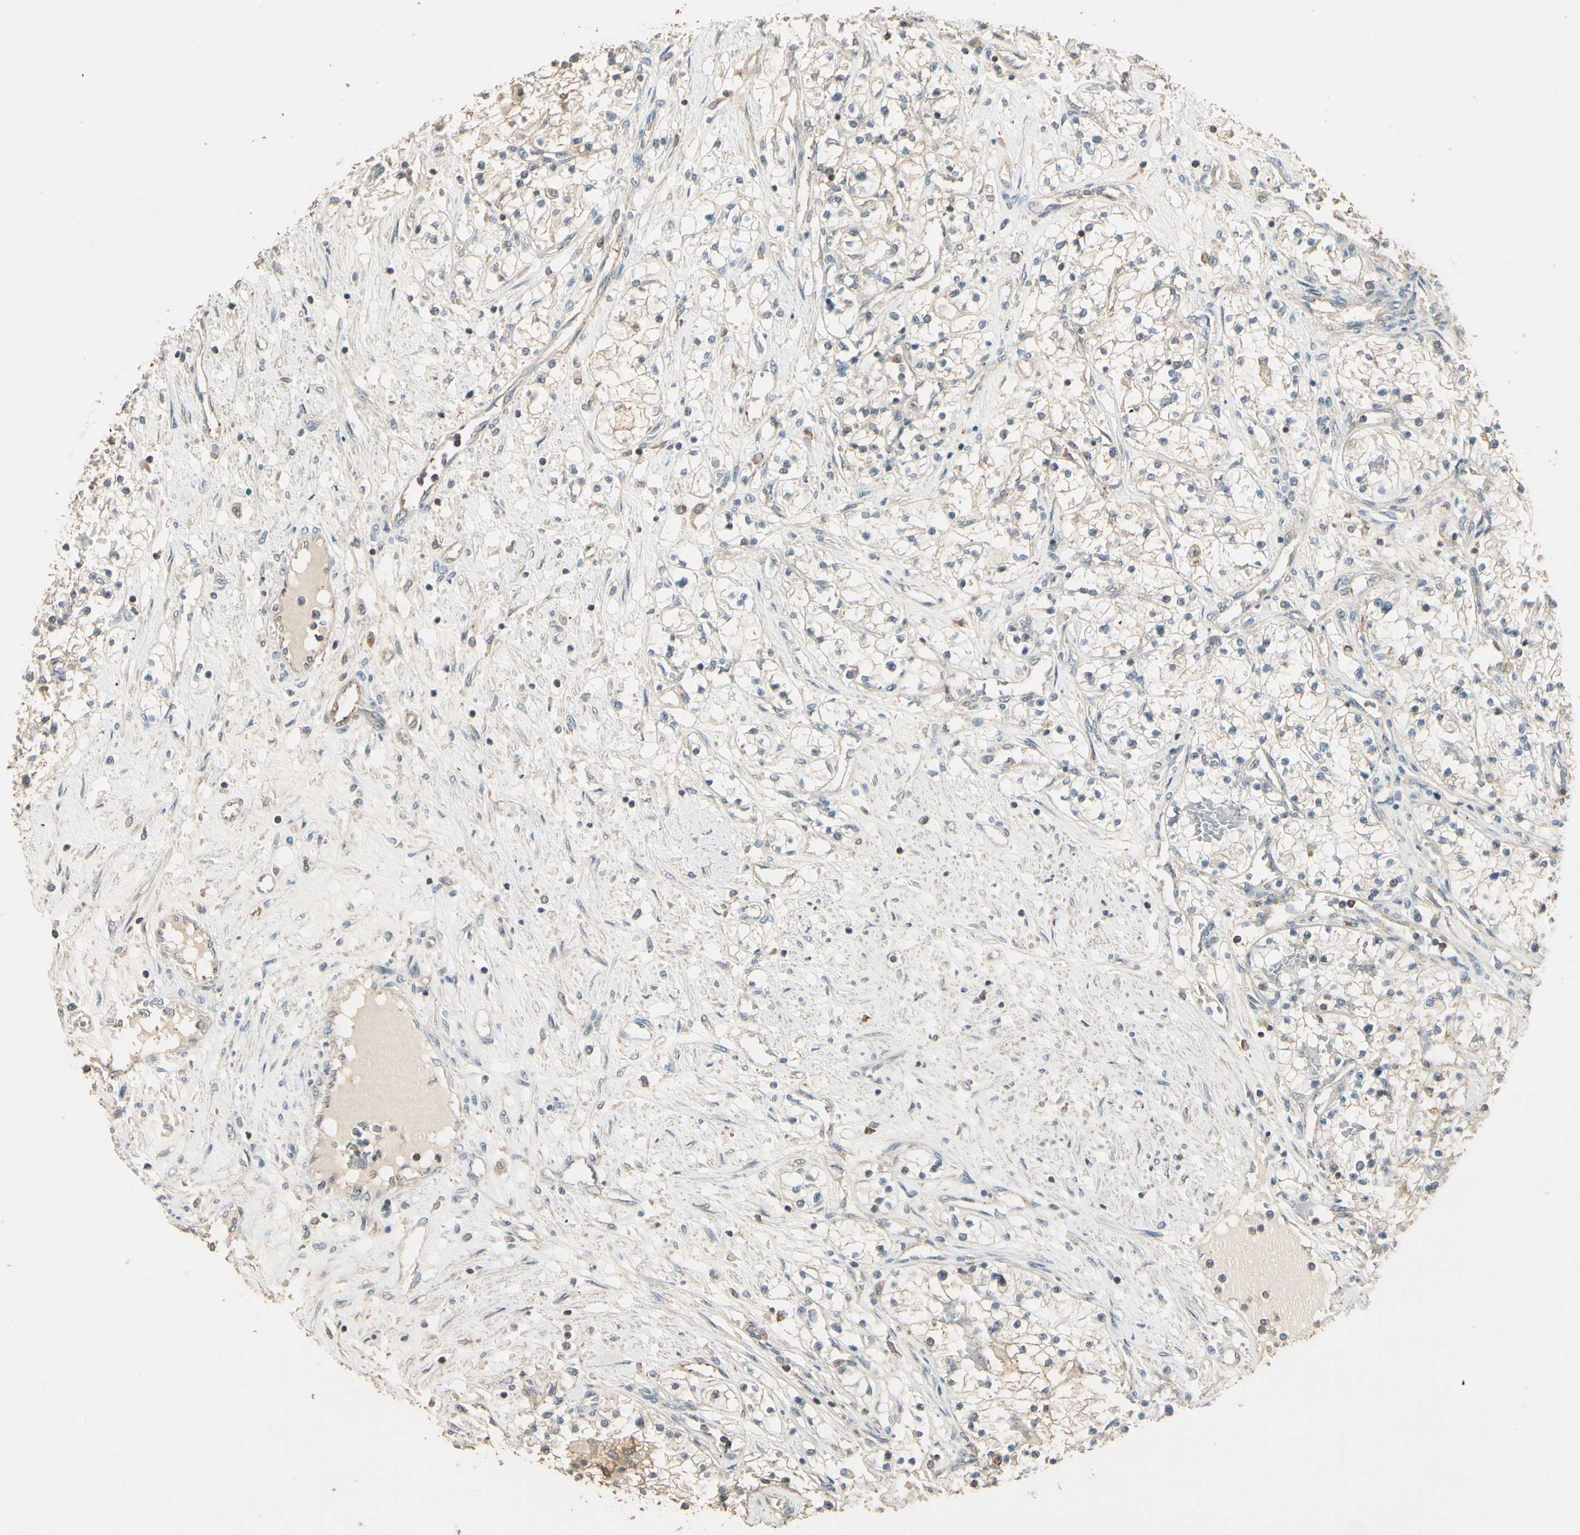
{"staining": {"intensity": "weak", "quantity": "25%-75%", "location": "cytoplasmic/membranous"}, "tissue": "renal cancer", "cell_type": "Tumor cells", "image_type": "cancer", "snomed": [{"axis": "morphology", "description": "Adenocarcinoma, NOS"}, {"axis": "topography", "description": "Kidney"}], "caption": "IHC of human renal cancer exhibits low levels of weak cytoplasmic/membranous positivity in about 25%-75% of tumor cells.", "gene": "PLXNA1", "patient": {"sex": "male", "age": 68}}